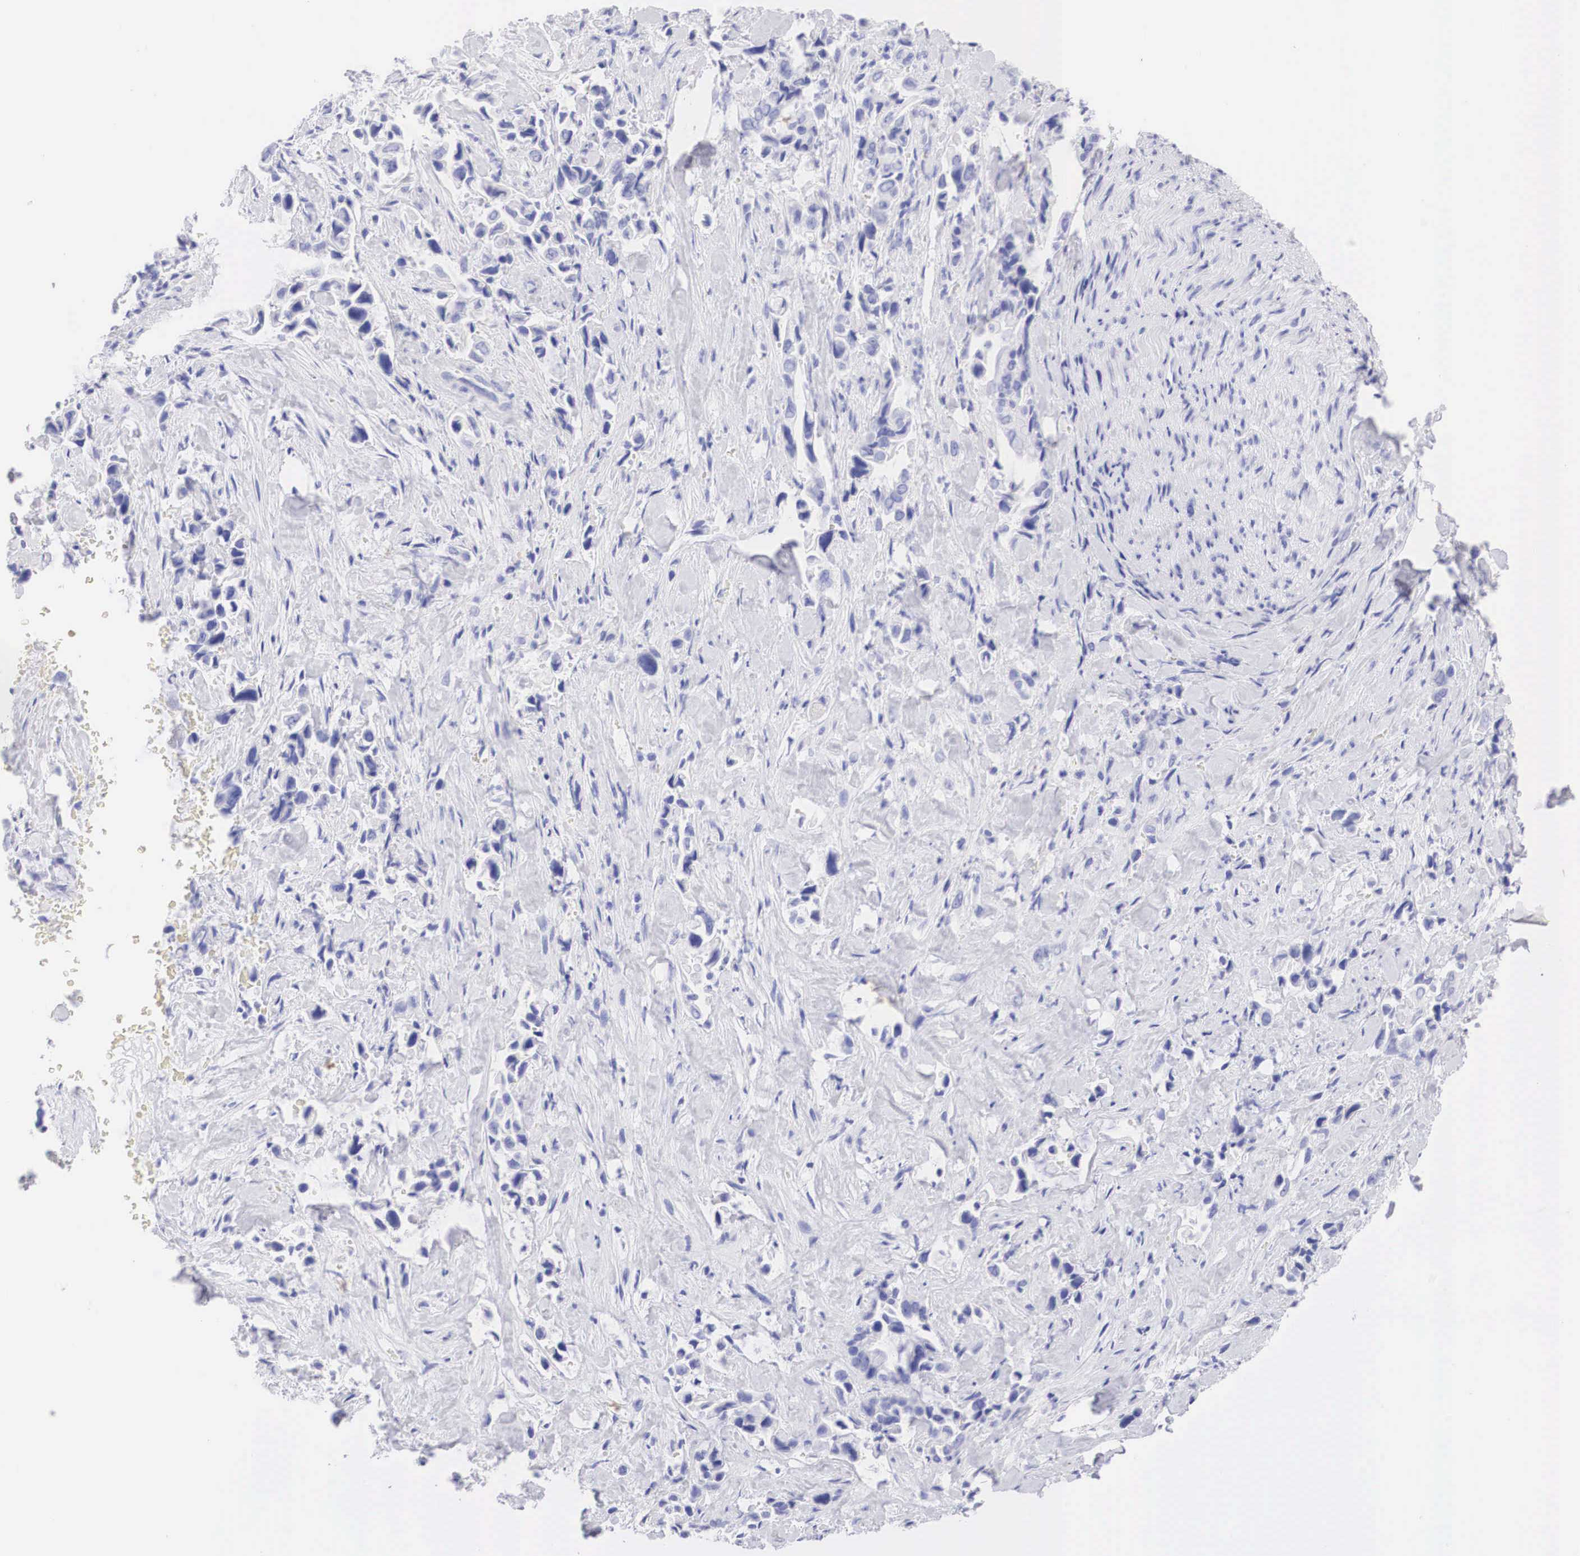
{"staining": {"intensity": "negative", "quantity": "none", "location": "none"}, "tissue": "pancreatic cancer", "cell_type": "Tumor cells", "image_type": "cancer", "snomed": [{"axis": "morphology", "description": "Adenocarcinoma, NOS"}, {"axis": "topography", "description": "Pancreas"}], "caption": "DAB (3,3'-diaminobenzidine) immunohistochemical staining of human pancreatic adenocarcinoma exhibits no significant positivity in tumor cells. (IHC, brightfield microscopy, high magnification).", "gene": "TYR", "patient": {"sex": "male", "age": 69}}